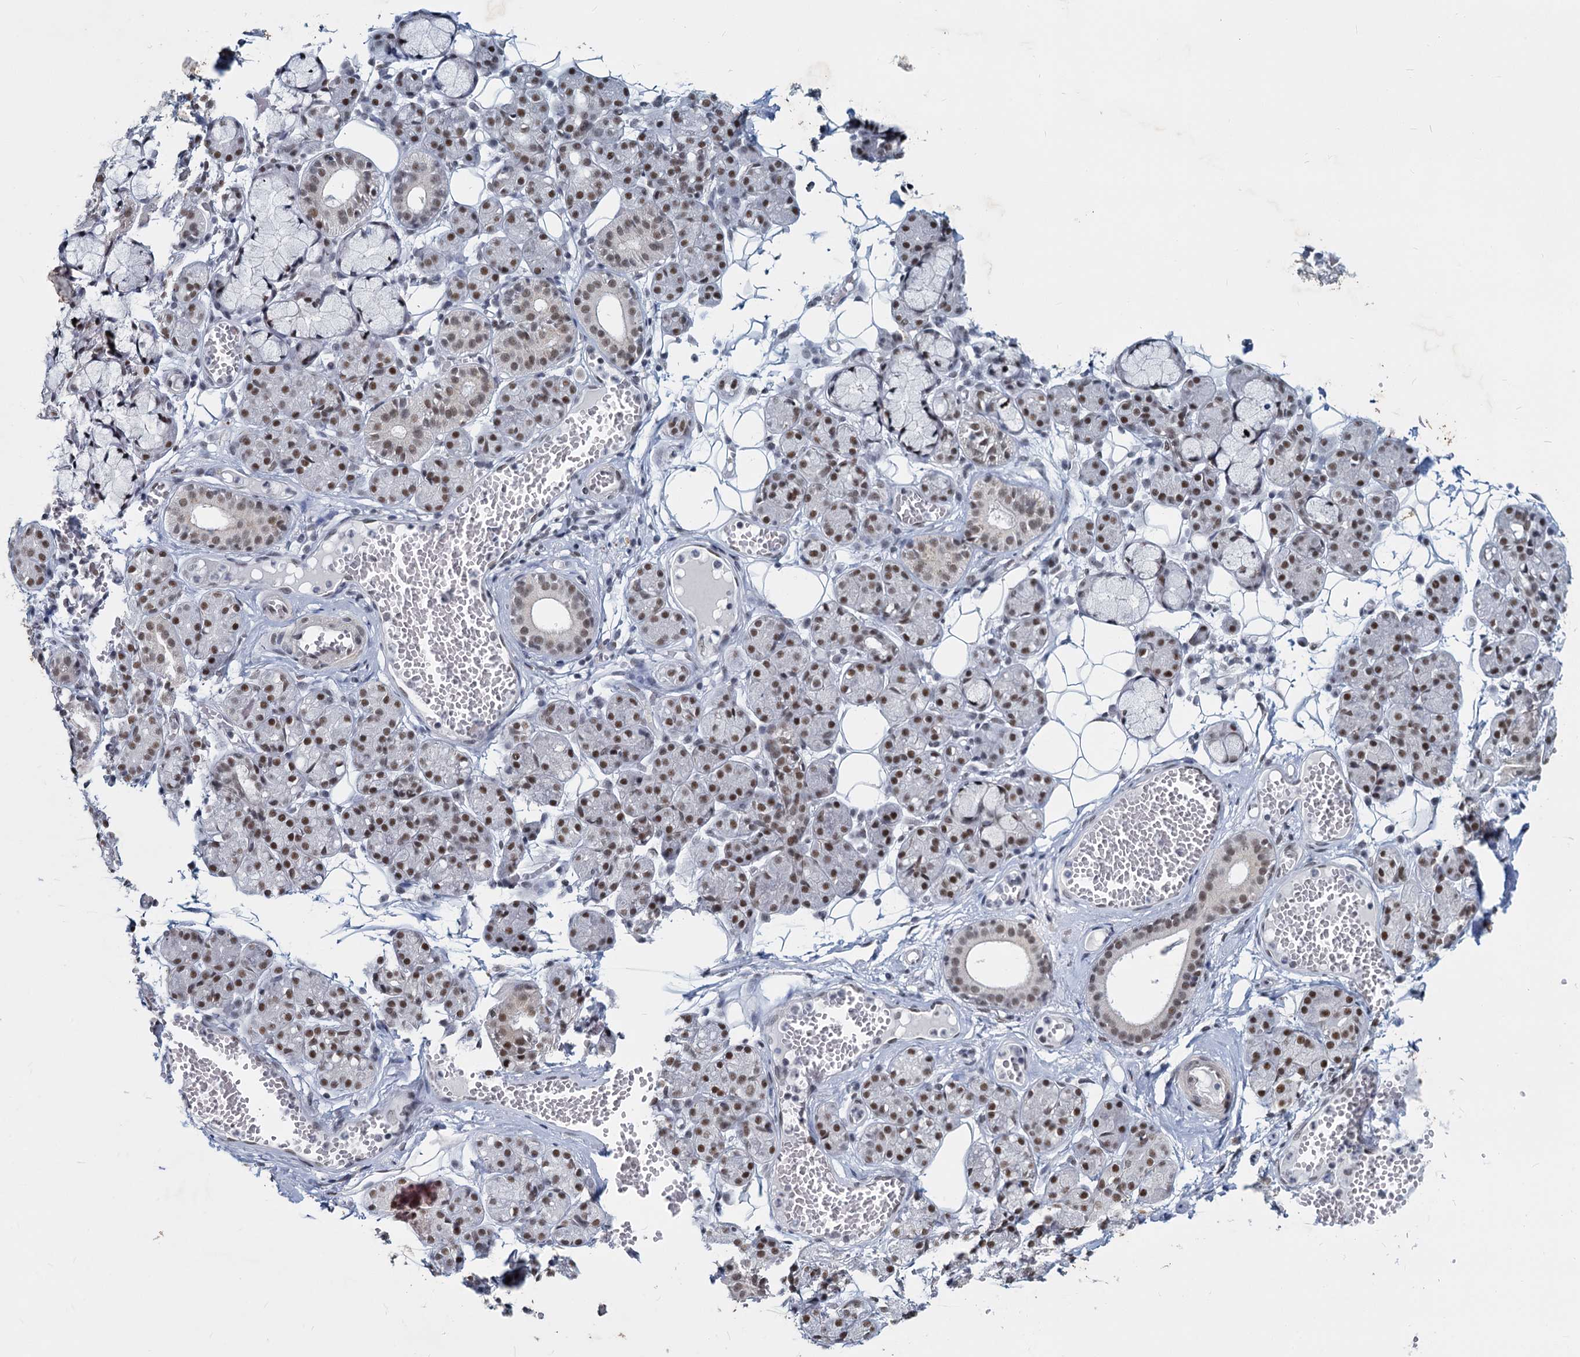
{"staining": {"intensity": "moderate", "quantity": "25%-75%", "location": "nuclear"}, "tissue": "salivary gland", "cell_type": "Glandular cells", "image_type": "normal", "snomed": [{"axis": "morphology", "description": "Normal tissue, NOS"}, {"axis": "topography", "description": "Salivary gland"}], "caption": "Protein staining shows moderate nuclear staining in approximately 25%-75% of glandular cells in unremarkable salivary gland.", "gene": "METTL14", "patient": {"sex": "male", "age": 63}}